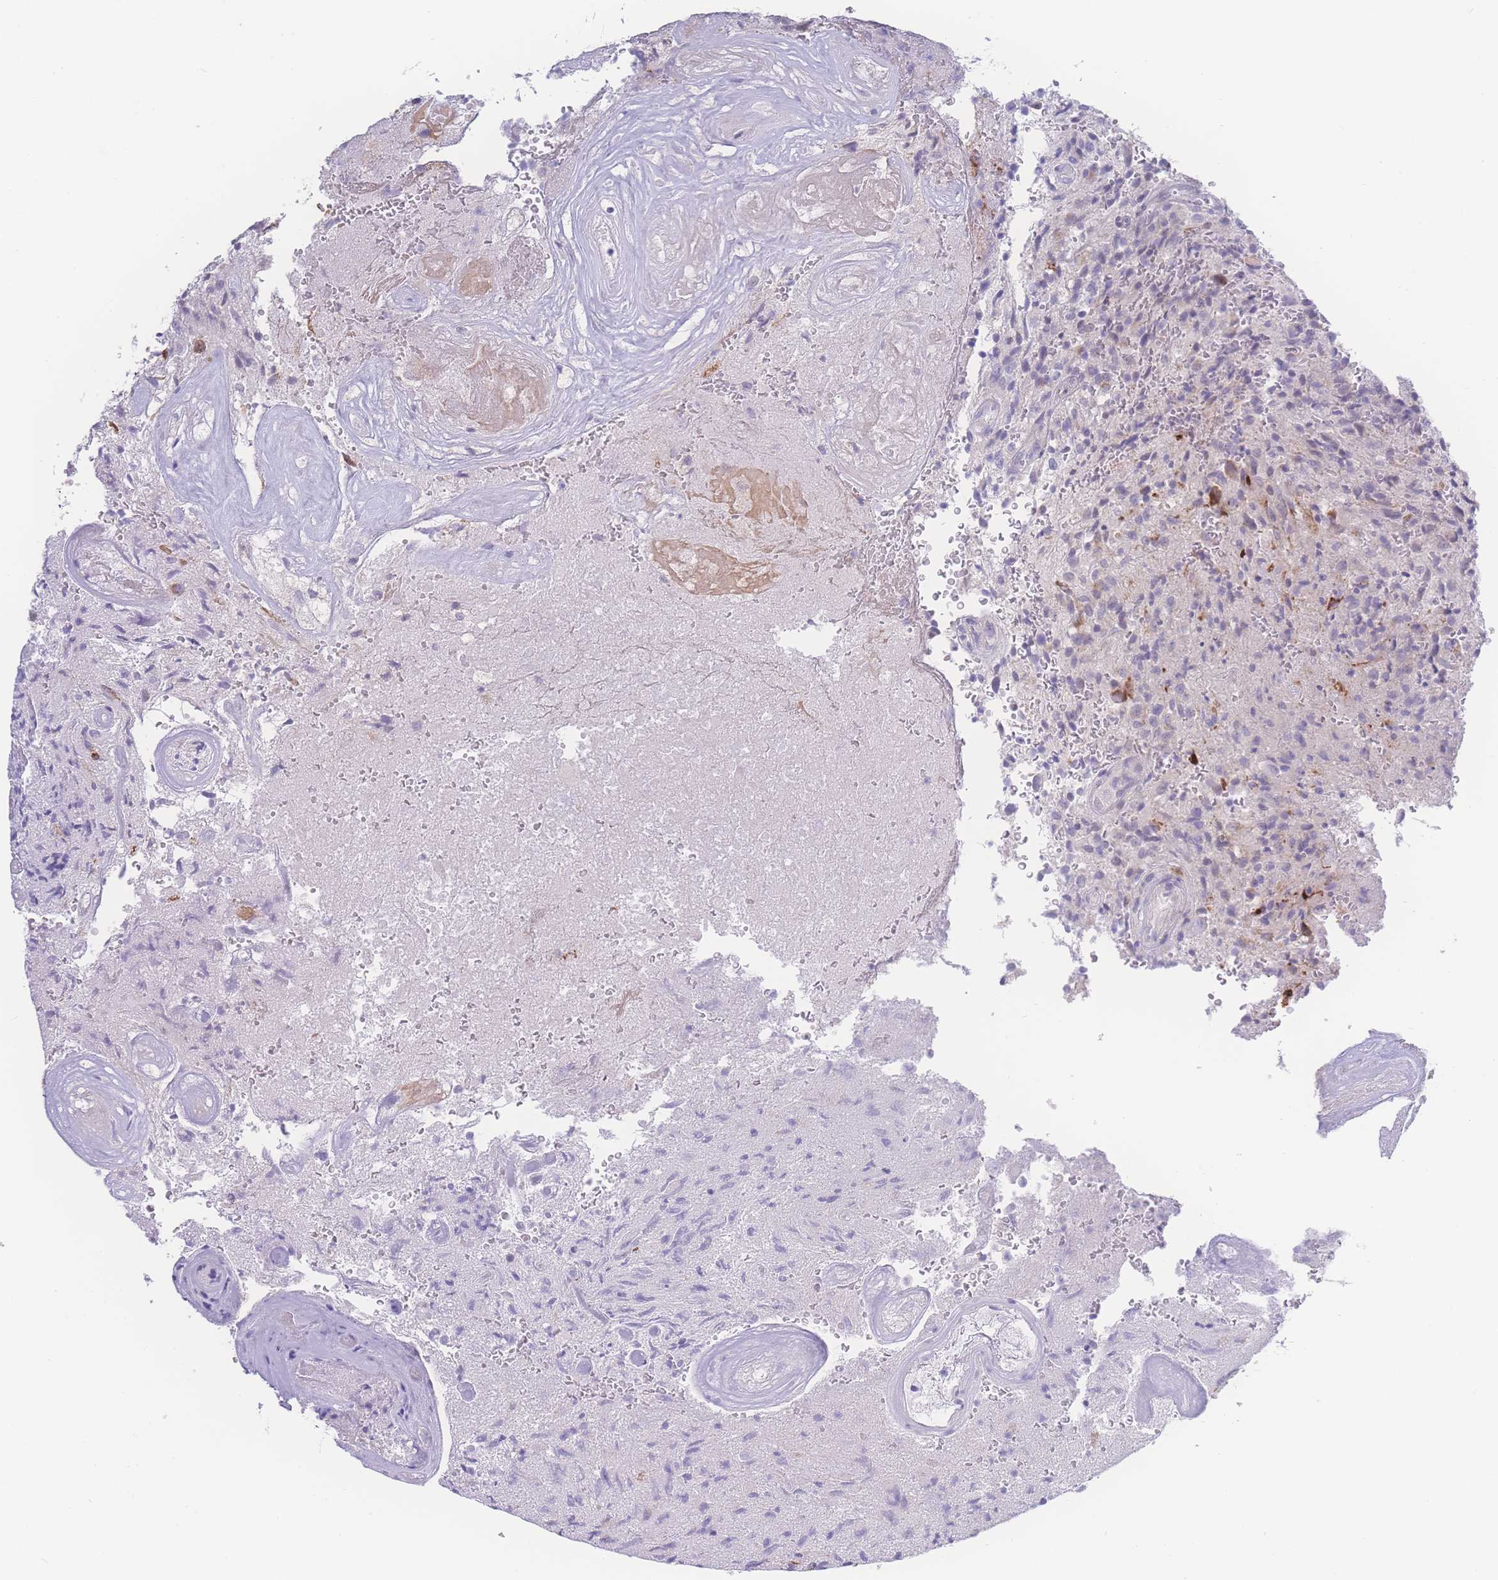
{"staining": {"intensity": "negative", "quantity": "none", "location": "none"}, "tissue": "glioma", "cell_type": "Tumor cells", "image_type": "cancer", "snomed": [{"axis": "morphology", "description": "Normal tissue, NOS"}, {"axis": "morphology", "description": "Glioma, malignant, High grade"}, {"axis": "topography", "description": "Cerebral cortex"}], "caption": "There is no significant positivity in tumor cells of malignant glioma (high-grade). (Brightfield microscopy of DAB immunohistochemistry at high magnification).", "gene": "PRSS22", "patient": {"sex": "male", "age": 56}}